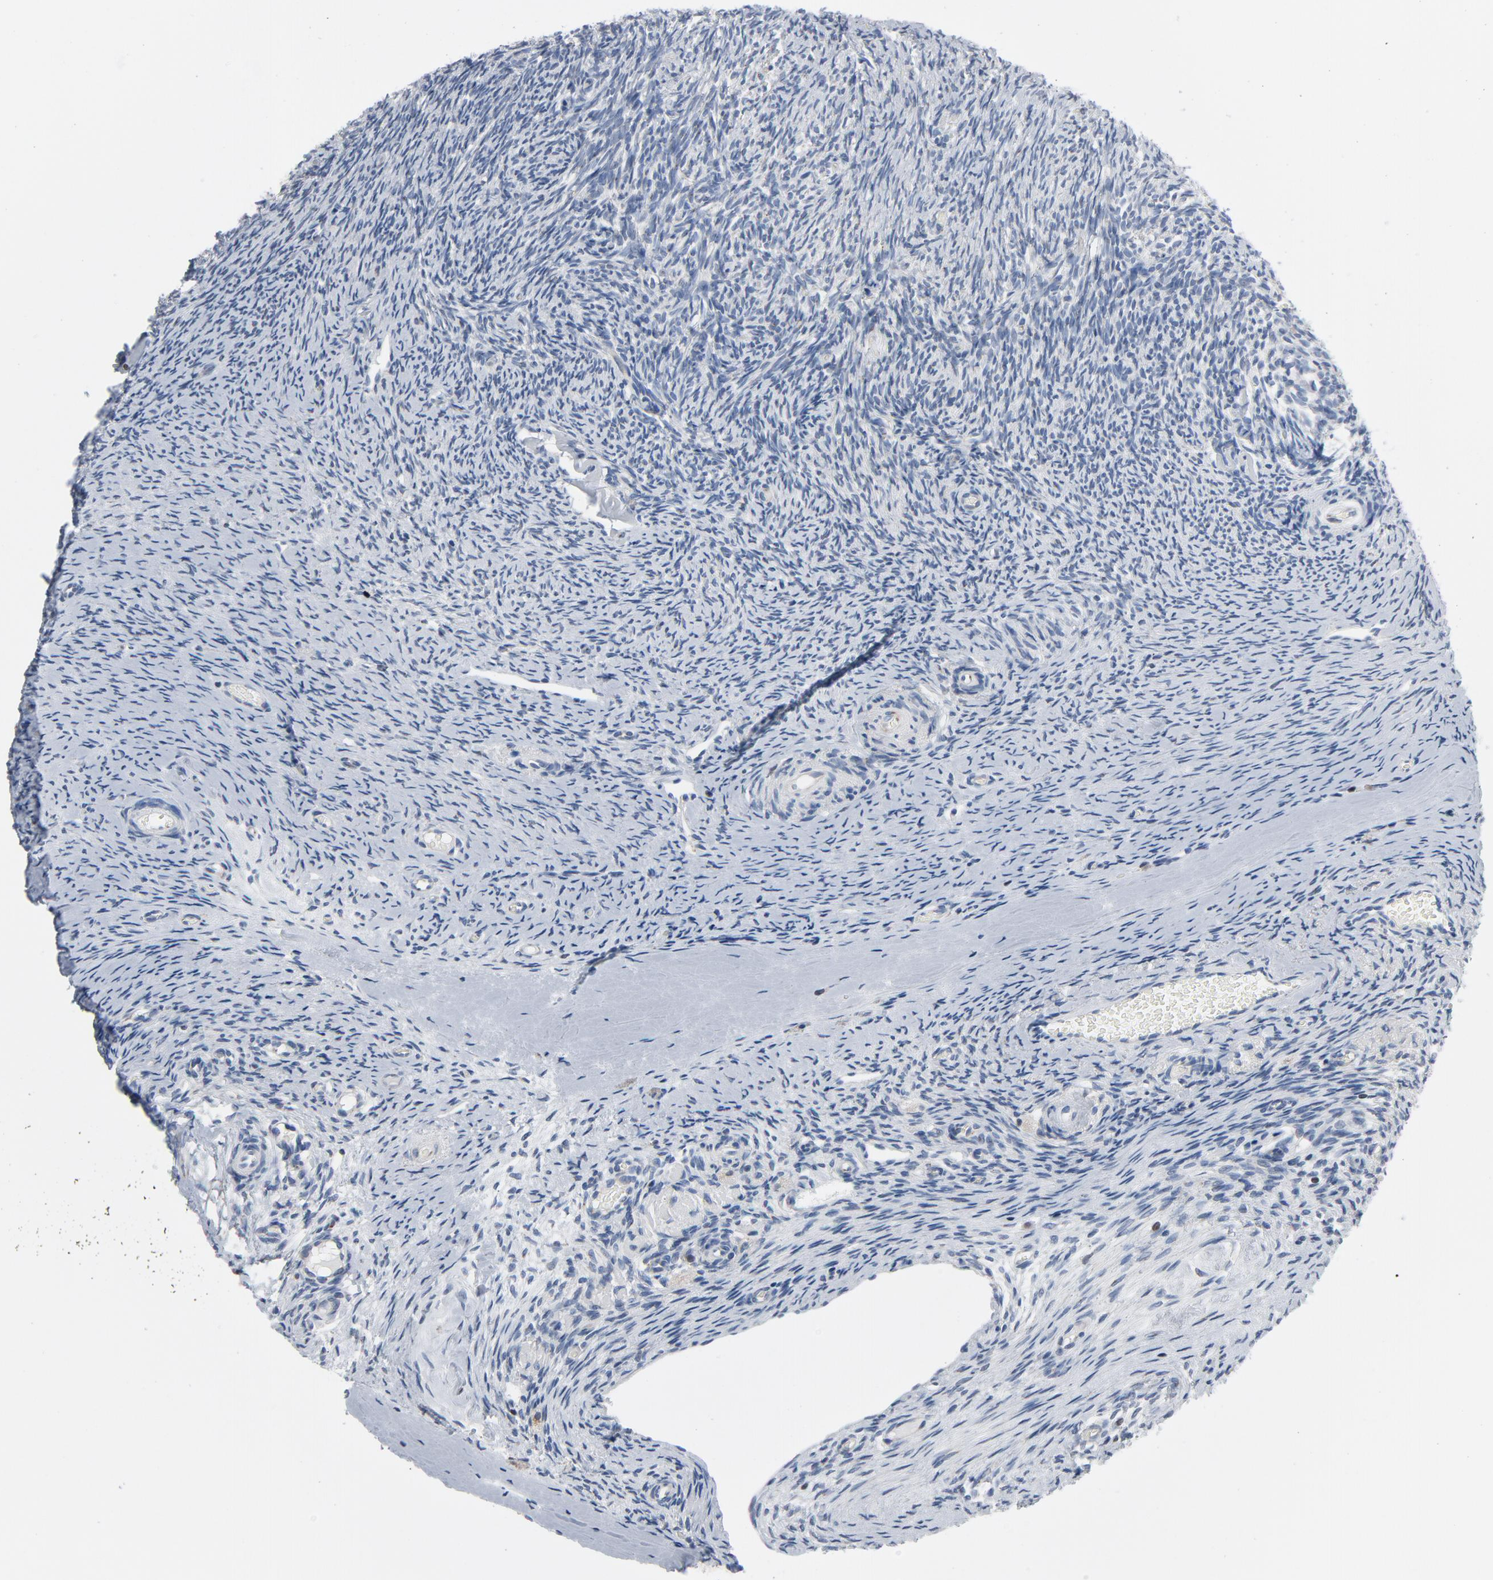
{"staining": {"intensity": "moderate", "quantity": "<25%", "location": "cytoplasmic/membranous"}, "tissue": "ovary", "cell_type": "Ovarian stroma cells", "image_type": "normal", "snomed": [{"axis": "morphology", "description": "Normal tissue, NOS"}, {"axis": "topography", "description": "Ovary"}], "caption": "This is an image of IHC staining of benign ovary, which shows moderate expression in the cytoplasmic/membranous of ovarian stroma cells.", "gene": "YIPF6", "patient": {"sex": "female", "age": 60}}